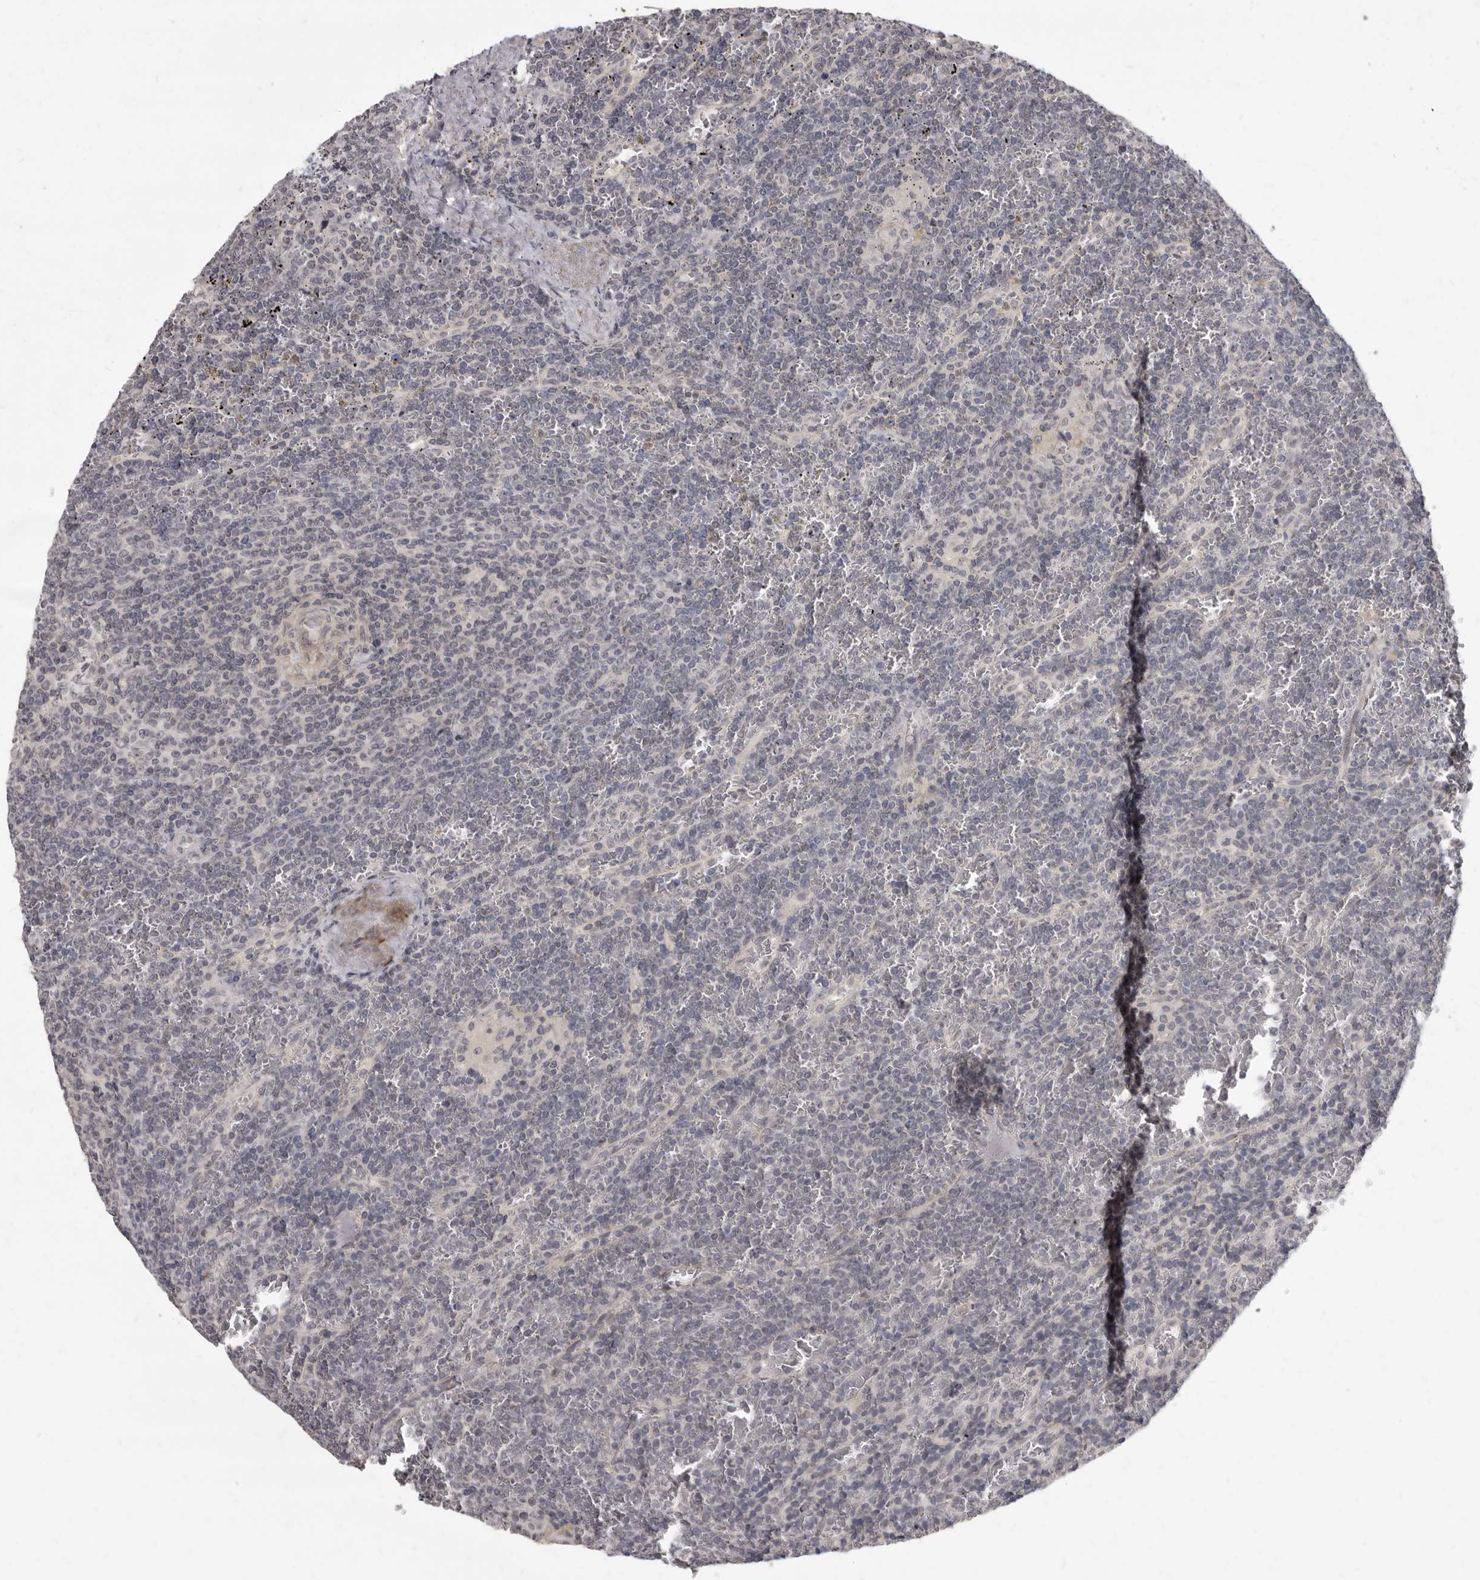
{"staining": {"intensity": "negative", "quantity": "none", "location": "none"}, "tissue": "lymphoma", "cell_type": "Tumor cells", "image_type": "cancer", "snomed": [{"axis": "morphology", "description": "Malignant lymphoma, non-Hodgkin's type, Low grade"}, {"axis": "topography", "description": "Spleen"}], "caption": "Low-grade malignant lymphoma, non-Hodgkin's type was stained to show a protein in brown. There is no significant positivity in tumor cells.", "gene": "SULT1E1", "patient": {"sex": "female", "age": 19}}